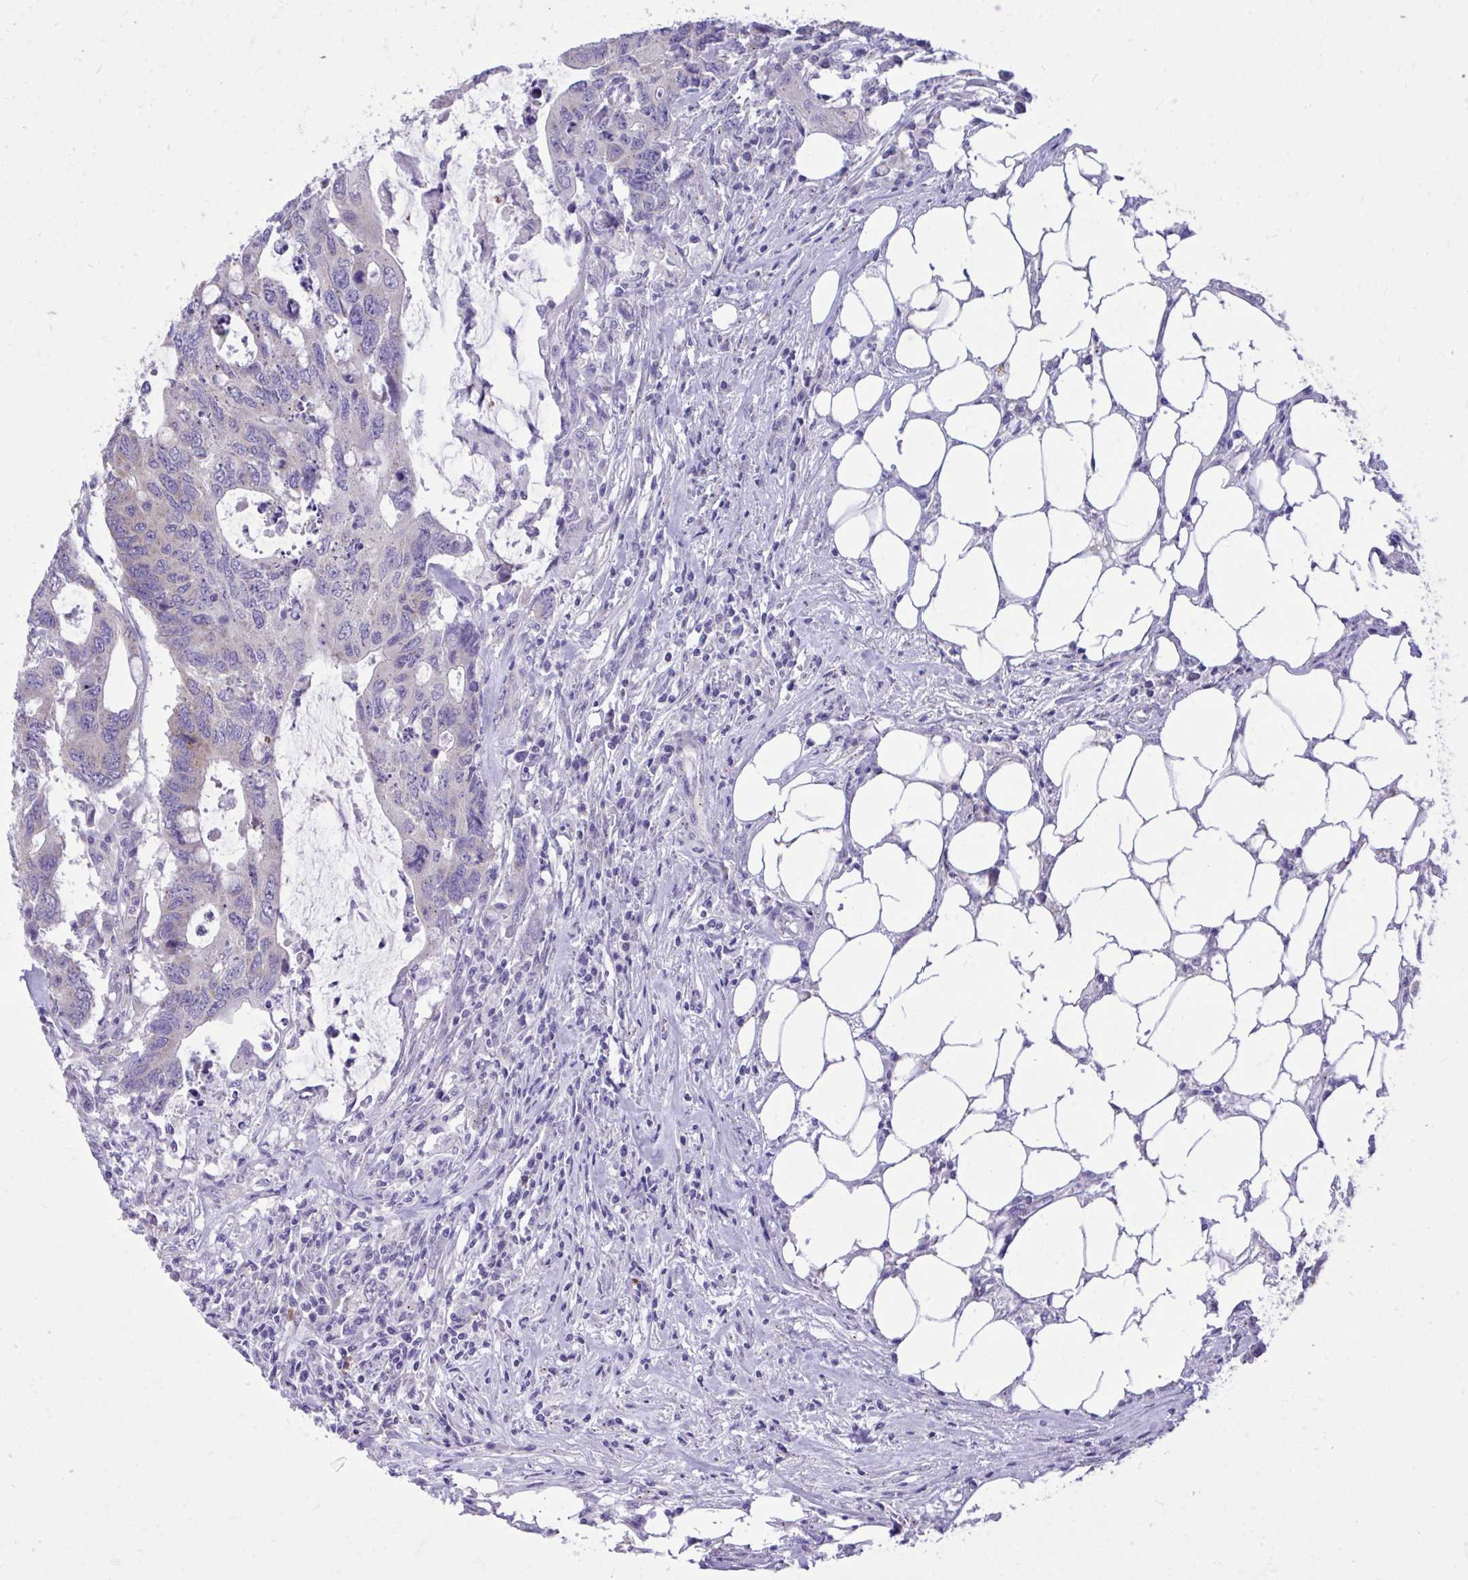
{"staining": {"intensity": "negative", "quantity": "none", "location": "none"}, "tissue": "colorectal cancer", "cell_type": "Tumor cells", "image_type": "cancer", "snomed": [{"axis": "morphology", "description": "Adenocarcinoma, NOS"}, {"axis": "topography", "description": "Colon"}], "caption": "This photomicrograph is of colorectal cancer (adenocarcinoma) stained with immunohistochemistry to label a protein in brown with the nuclei are counter-stained blue. There is no expression in tumor cells.", "gene": "CEACAM18", "patient": {"sex": "male", "age": 71}}